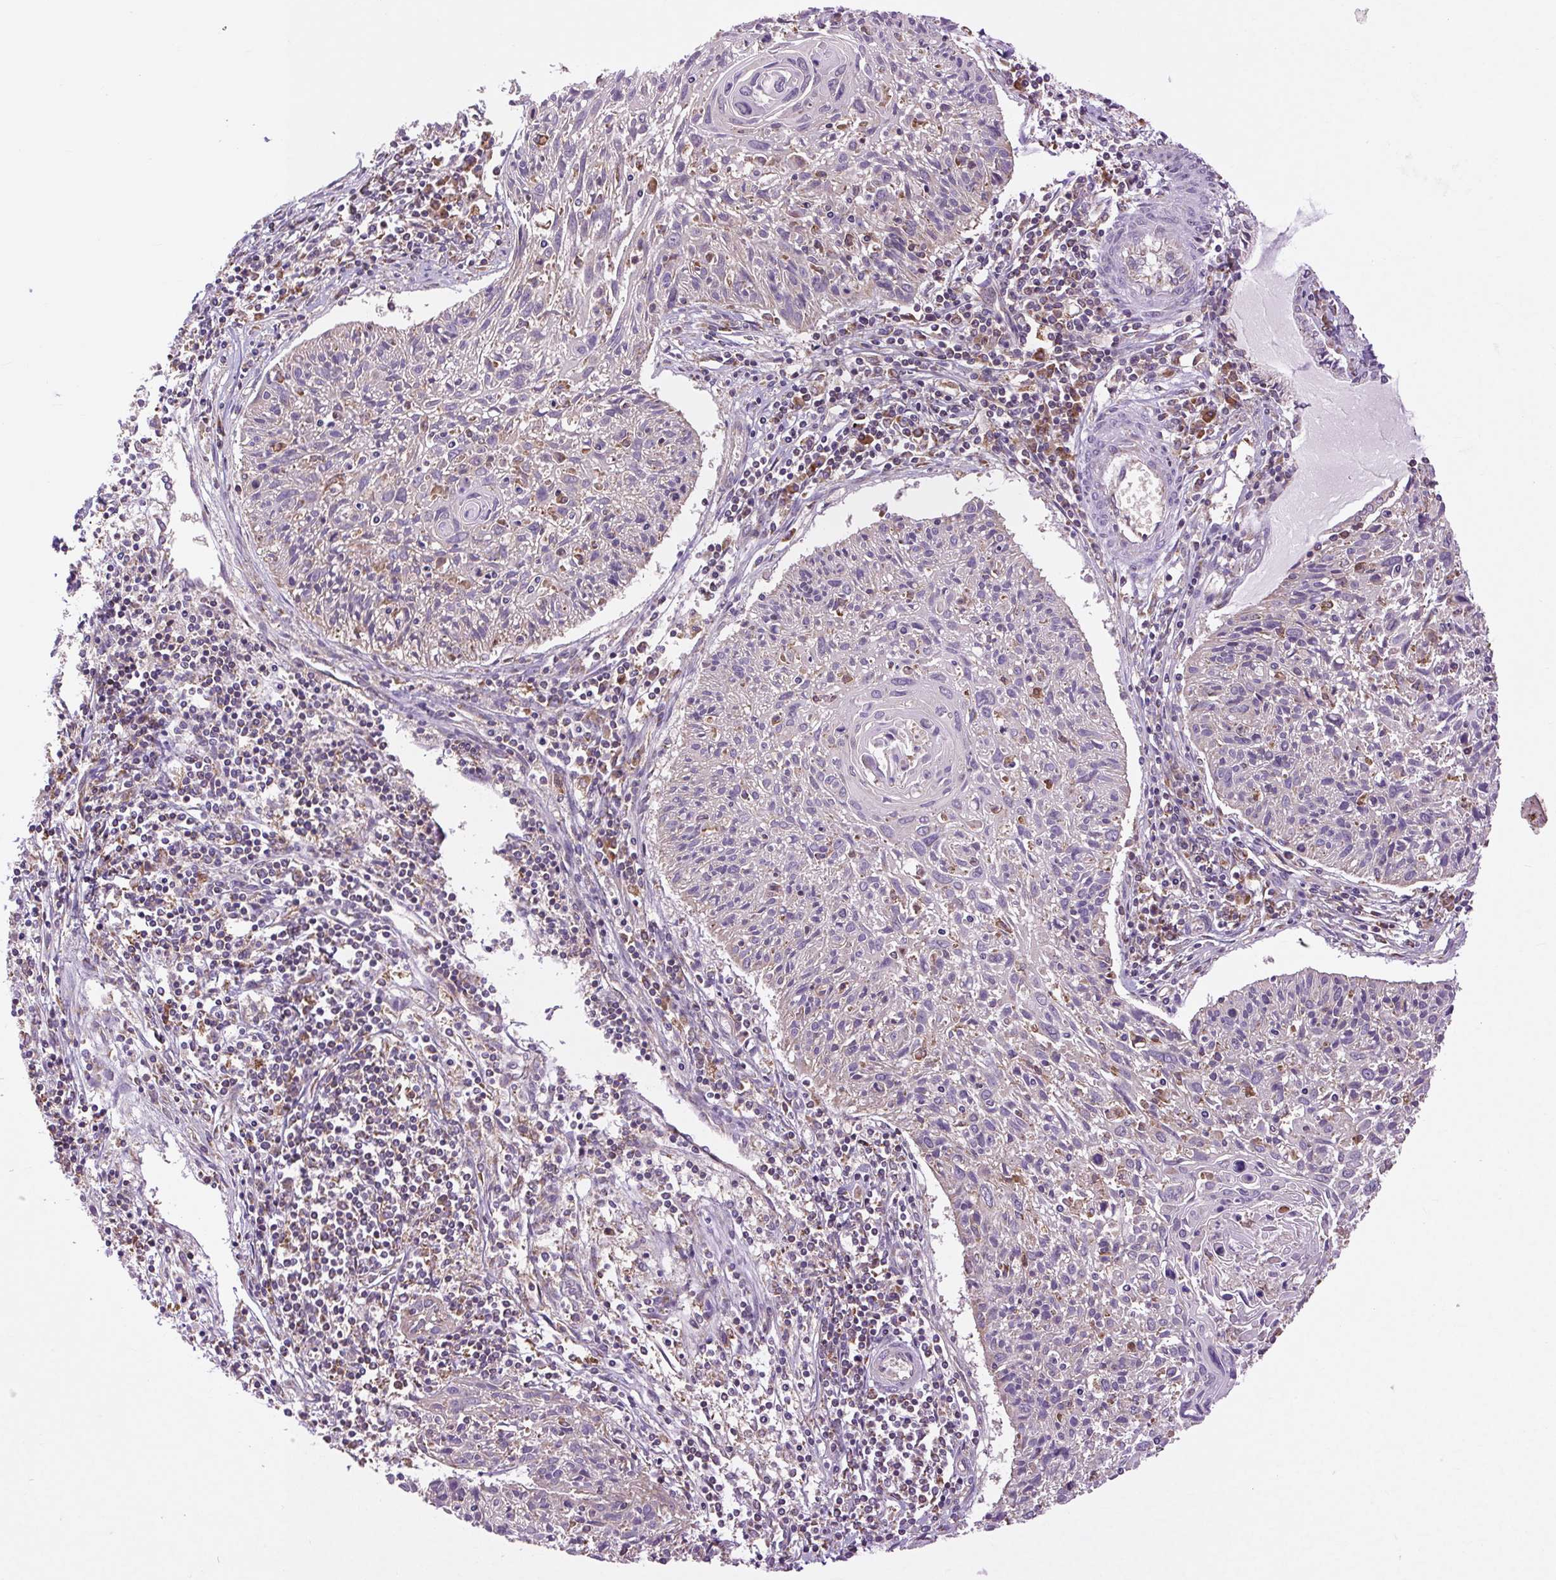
{"staining": {"intensity": "weak", "quantity": "<25%", "location": "cytoplasmic/membranous"}, "tissue": "cervical cancer", "cell_type": "Tumor cells", "image_type": "cancer", "snomed": [{"axis": "morphology", "description": "Squamous cell carcinoma, NOS"}, {"axis": "topography", "description": "Cervix"}], "caption": "Immunohistochemical staining of human cervical cancer reveals no significant positivity in tumor cells.", "gene": "PLCG1", "patient": {"sex": "female", "age": 51}}